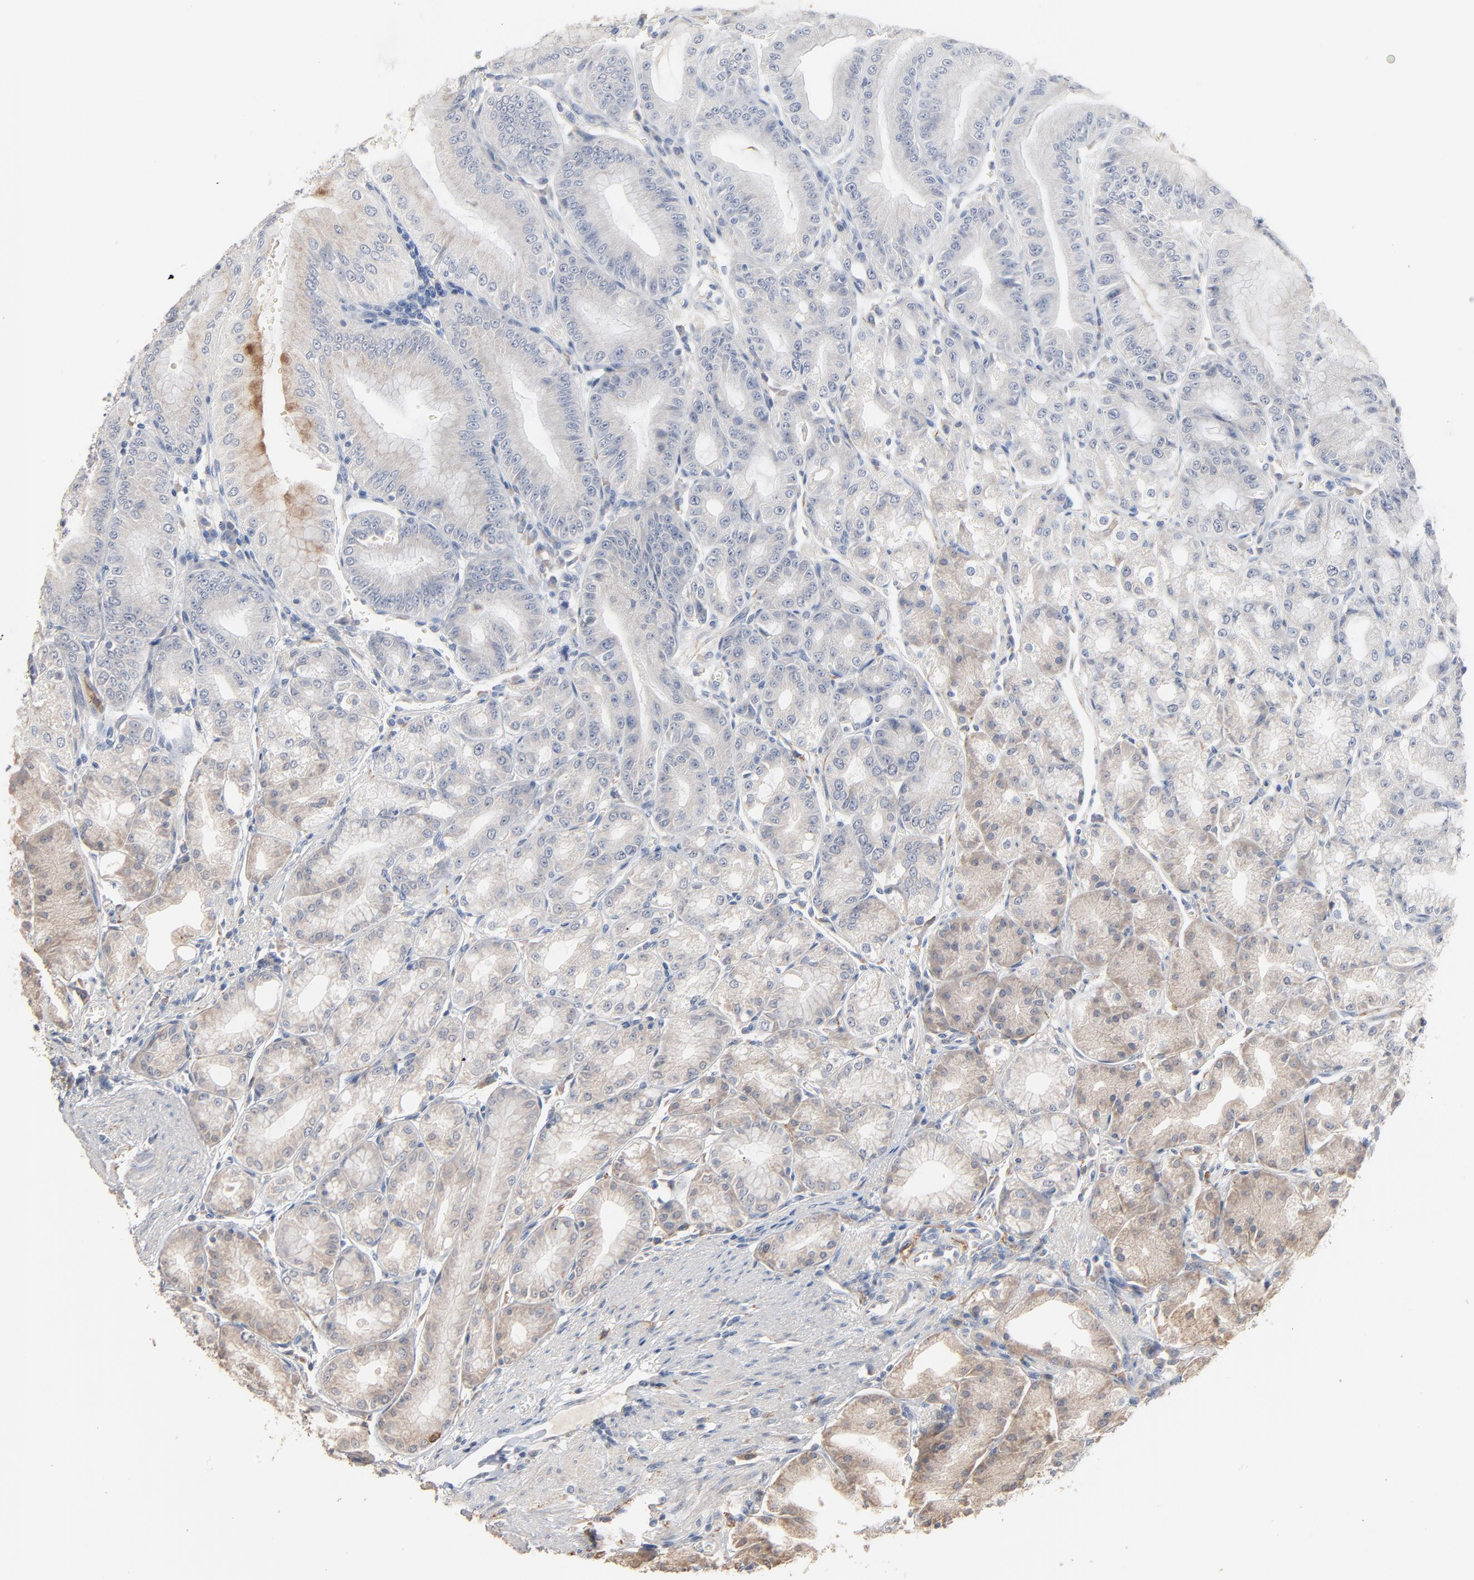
{"staining": {"intensity": "moderate", "quantity": "25%-75%", "location": "cytoplasmic/membranous"}, "tissue": "stomach", "cell_type": "Glandular cells", "image_type": "normal", "snomed": [{"axis": "morphology", "description": "Normal tissue, NOS"}, {"axis": "topography", "description": "Stomach, lower"}], "caption": "A histopathology image showing moderate cytoplasmic/membranous positivity in about 25%-75% of glandular cells in benign stomach, as visualized by brown immunohistochemical staining.", "gene": "ZDHHC8", "patient": {"sex": "male", "age": 71}}